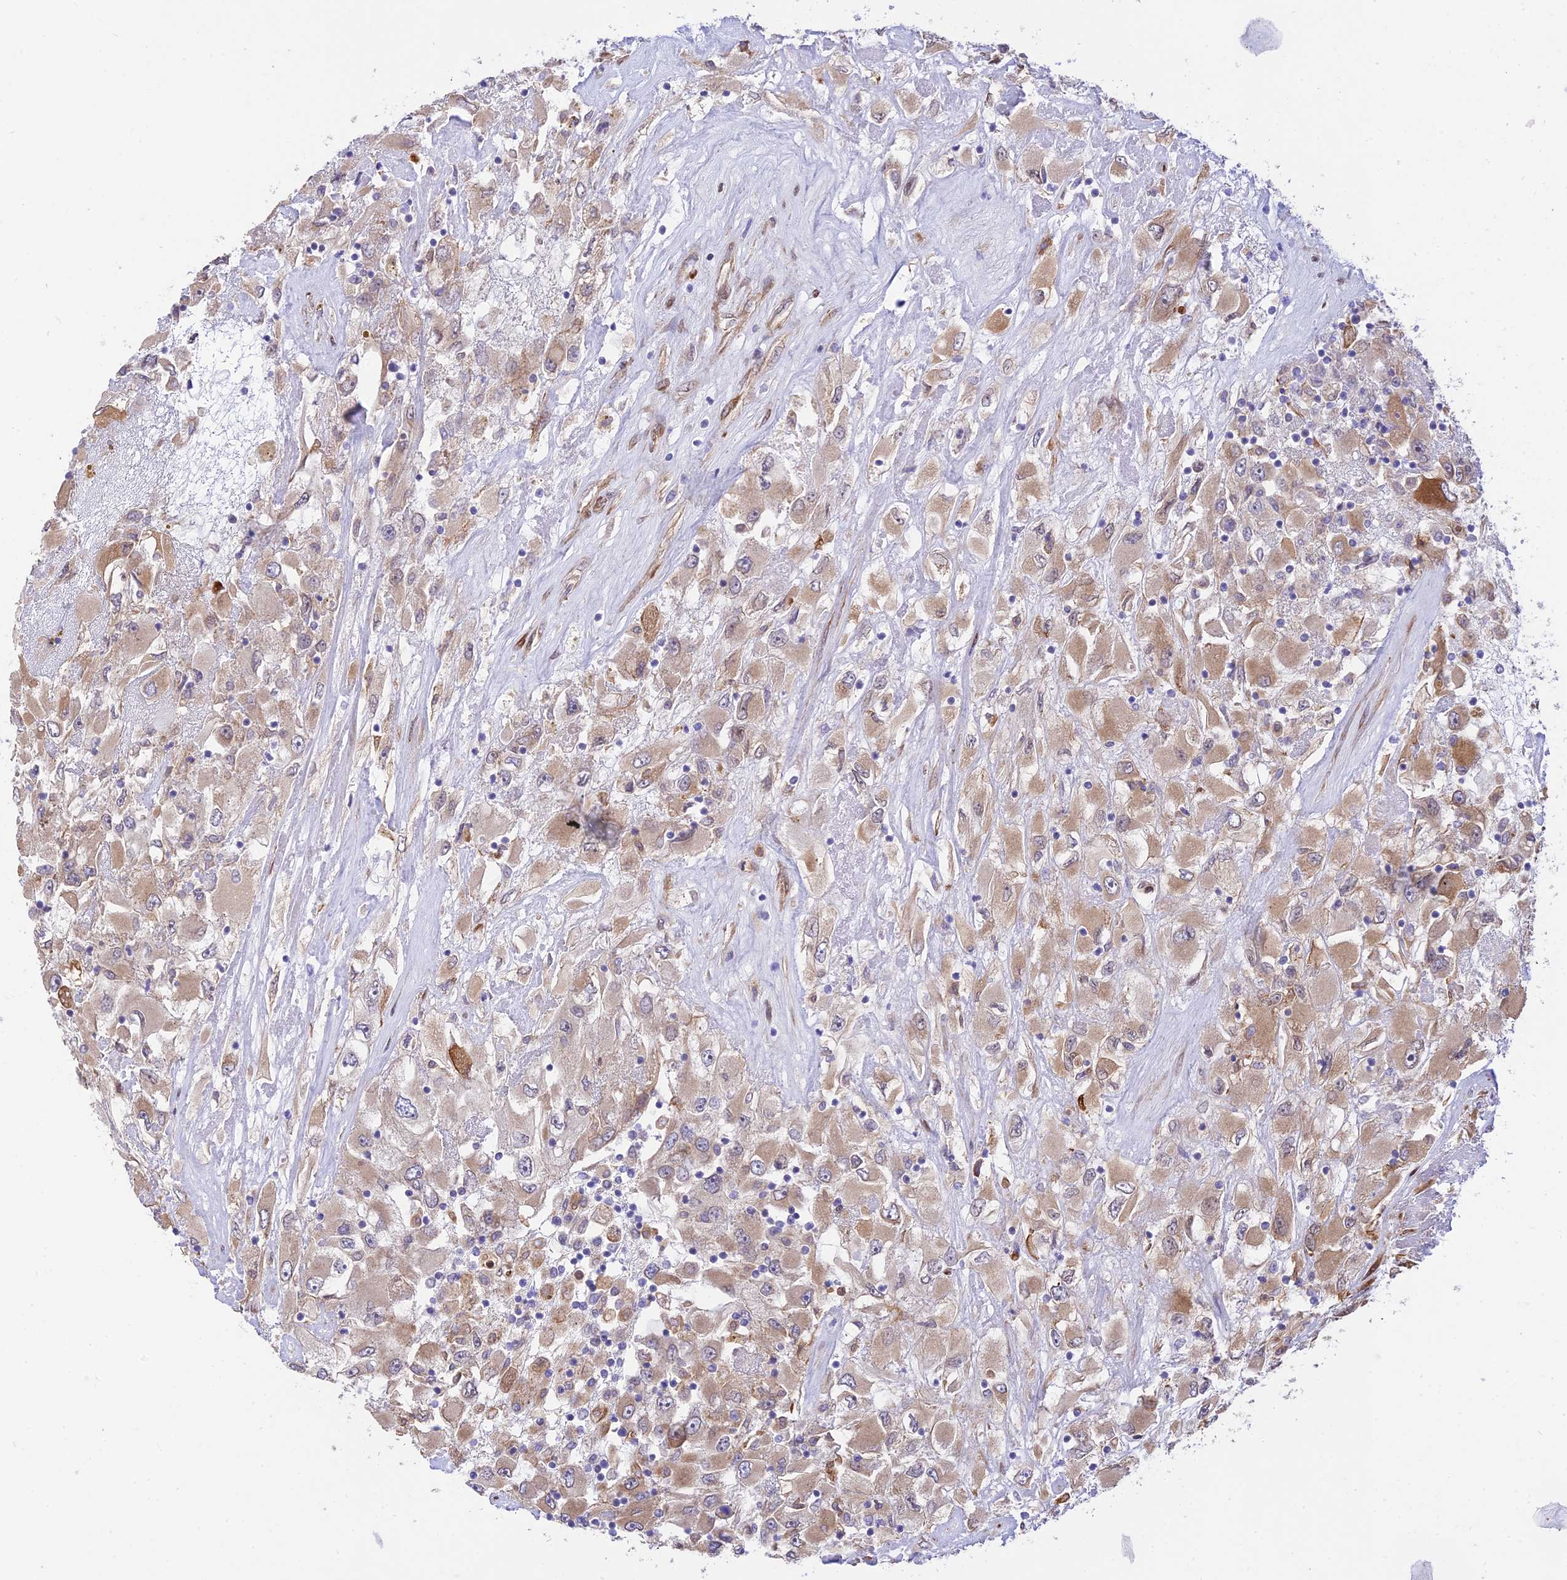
{"staining": {"intensity": "weak", "quantity": "25%-75%", "location": "cytoplasmic/membranous"}, "tissue": "renal cancer", "cell_type": "Tumor cells", "image_type": "cancer", "snomed": [{"axis": "morphology", "description": "Adenocarcinoma, NOS"}, {"axis": "topography", "description": "Kidney"}], "caption": "Adenocarcinoma (renal) stained with a brown dye demonstrates weak cytoplasmic/membranous positive positivity in approximately 25%-75% of tumor cells.", "gene": "EXOC3L4", "patient": {"sex": "female", "age": 52}}